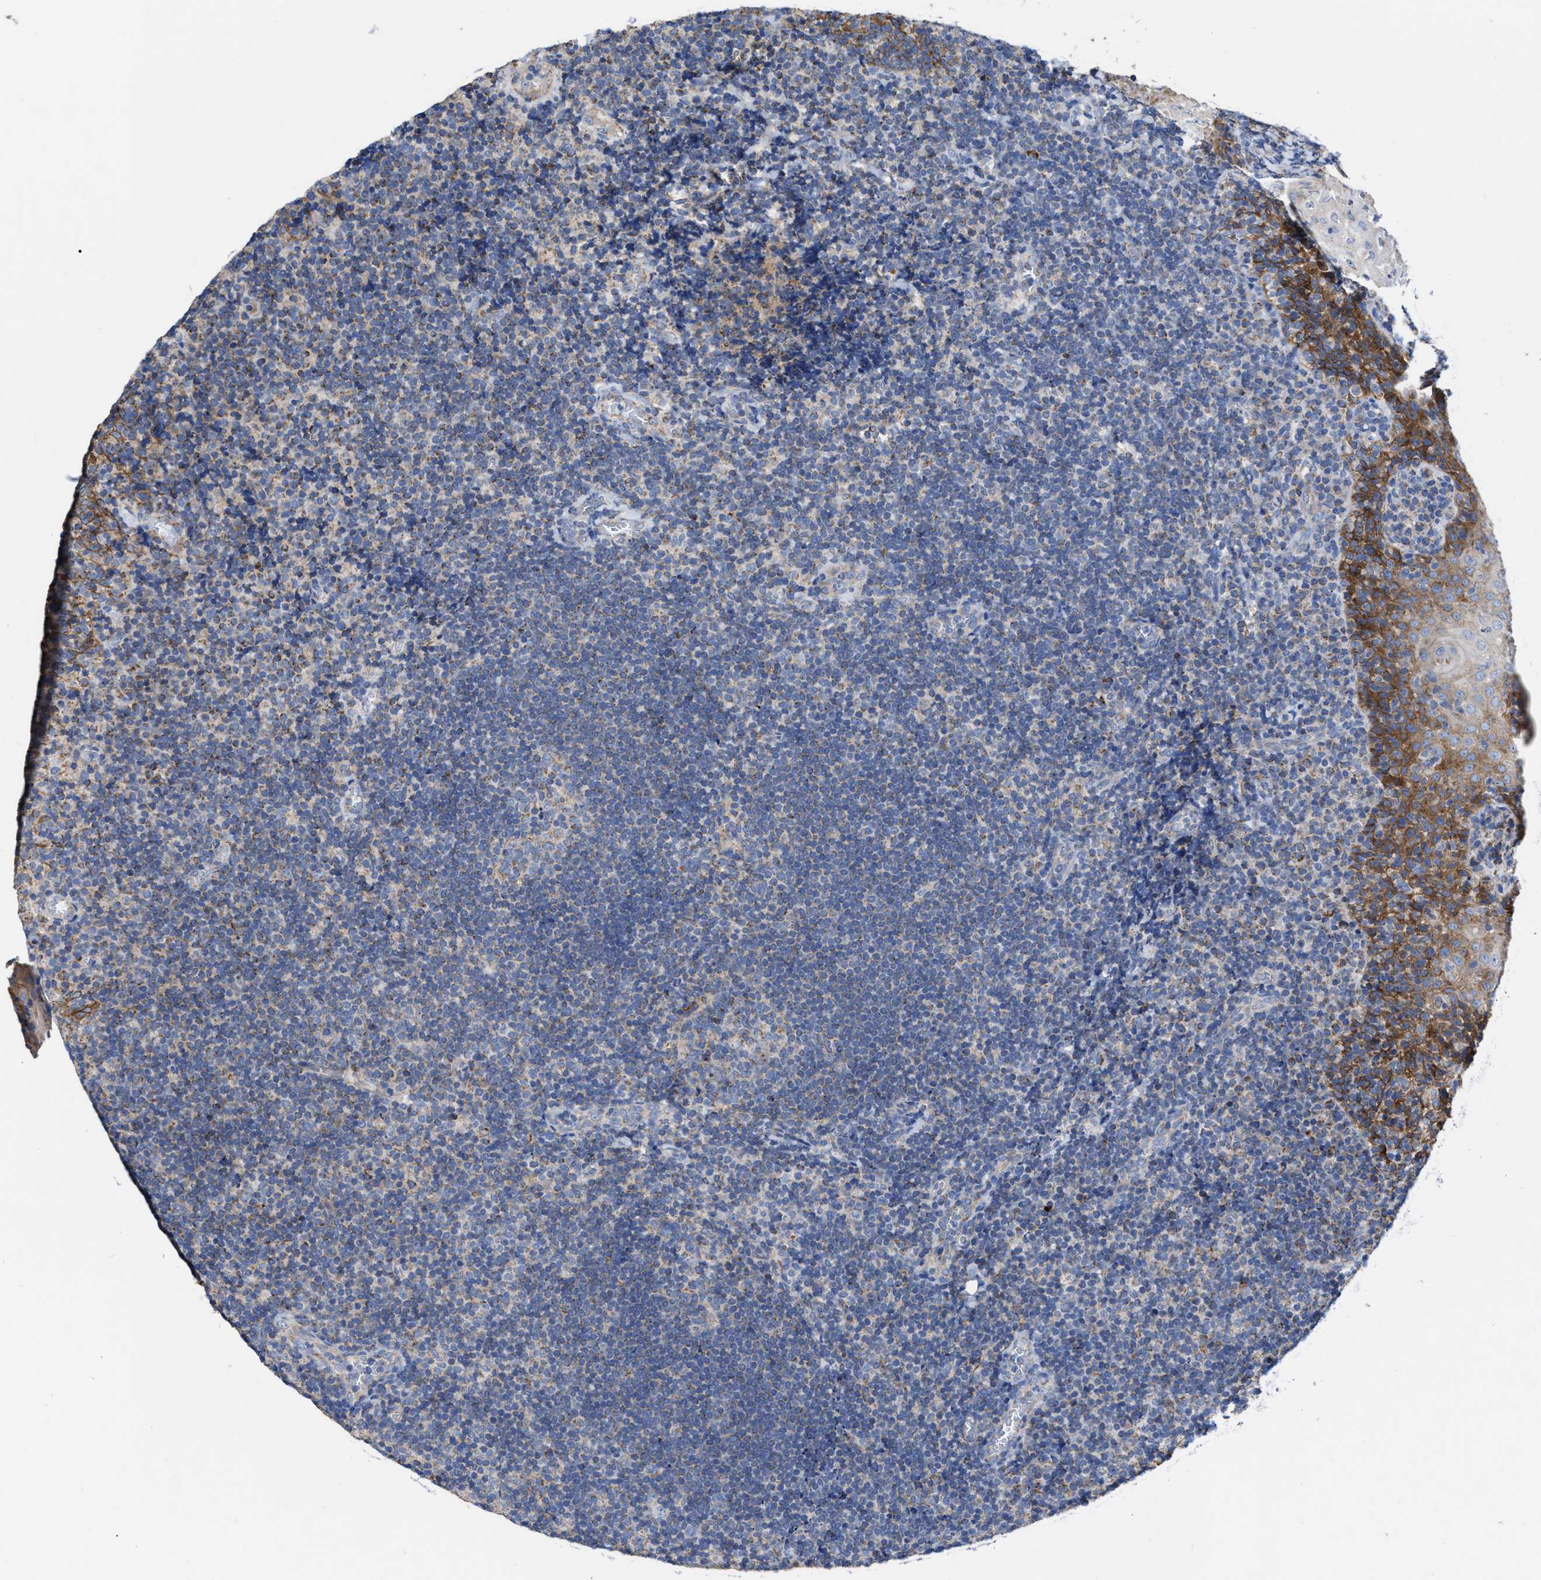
{"staining": {"intensity": "moderate", "quantity": "<25%", "location": "cytoplasmic/membranous"}, "tissue": "tonsil", "cell_type": "Germinal center cells", "image_type": "normal", "snomed": [{"axis": "morphology", "description": "Normal tissue, NOS"}, {"axis": "topography", "description": "Tonsil"}], "caption": "Tonsil stained with IHC demonstrates moderate cytoplasmic/membranous expression in about <25% of germinal center cells.", "gene": "MECR", "patient": {"sex": "male", "age": 37}}